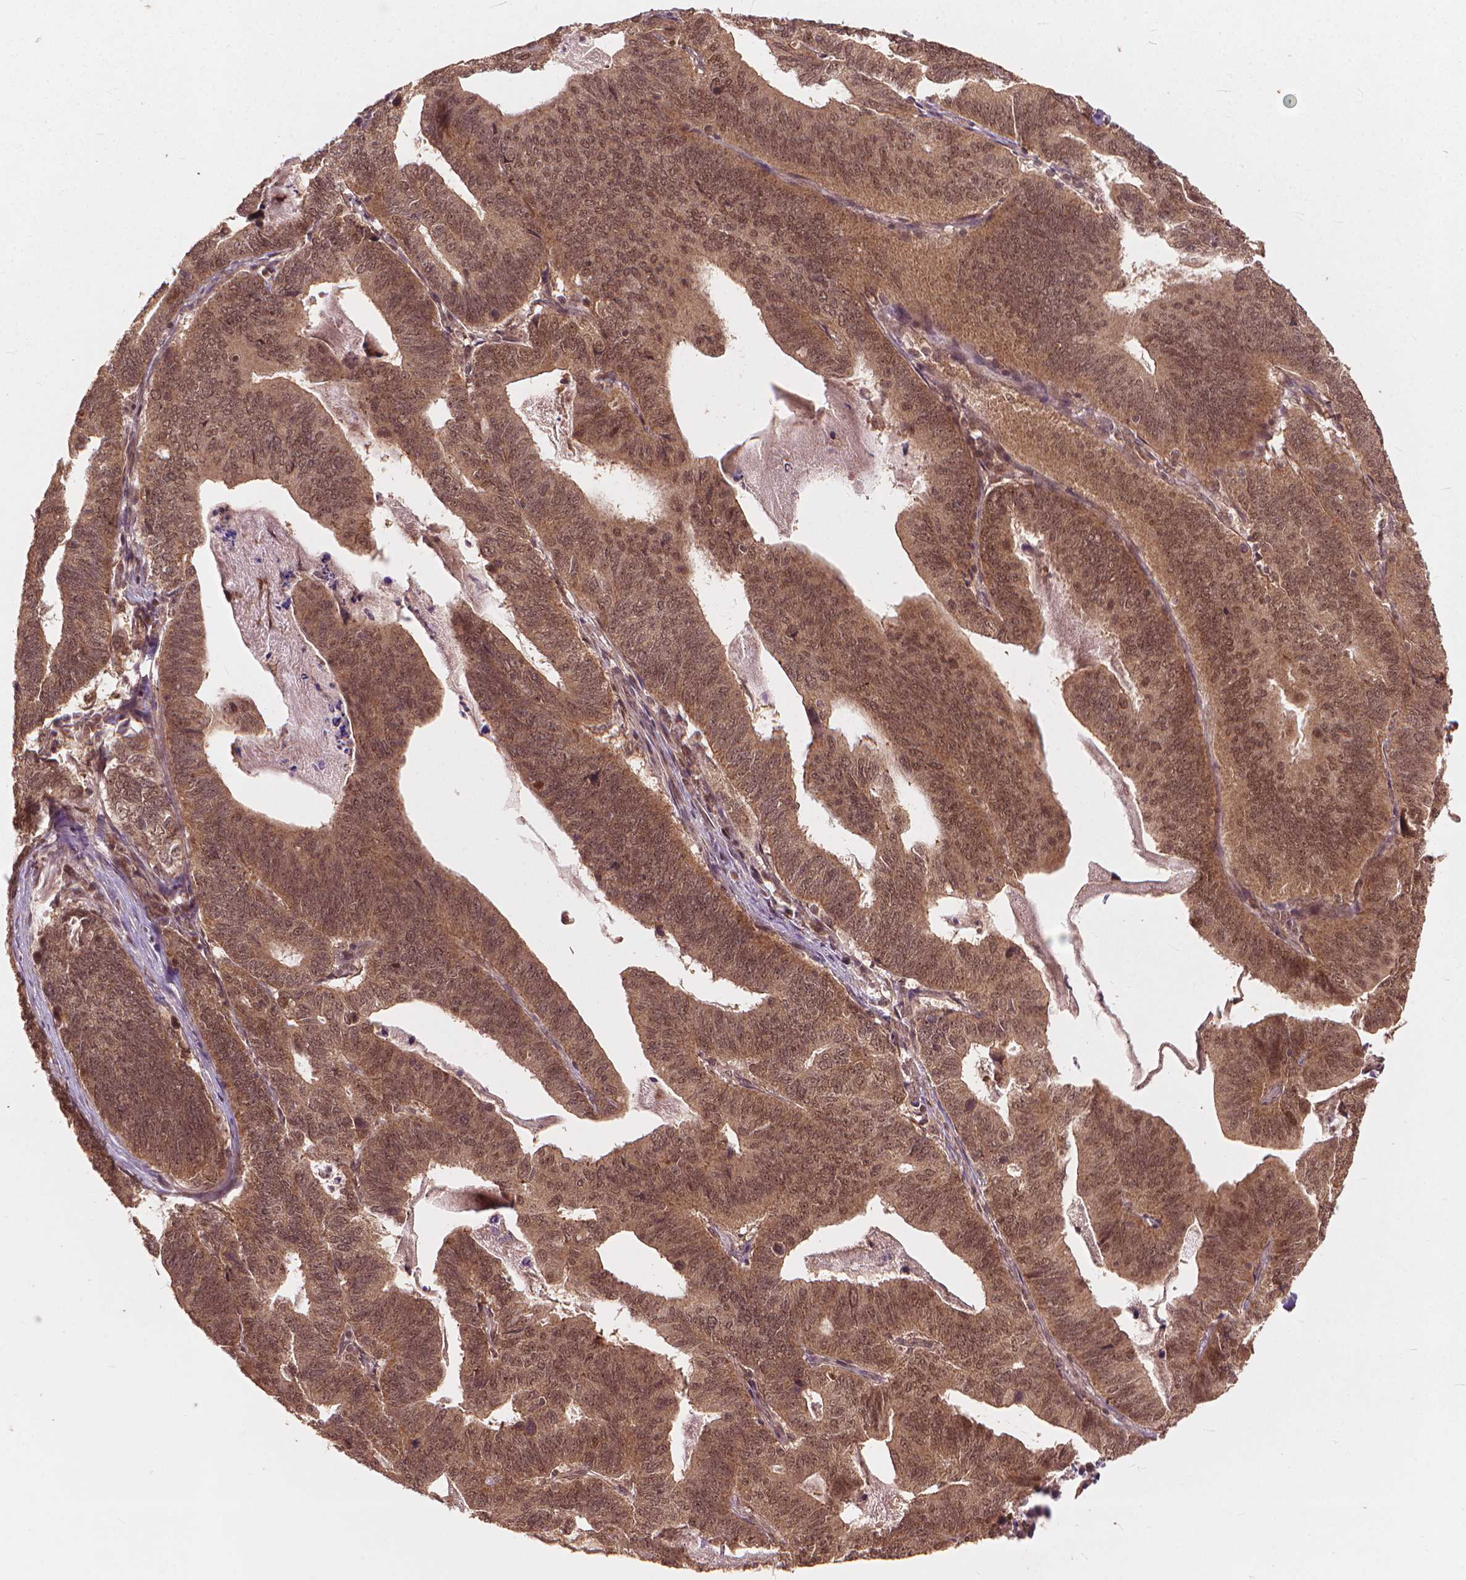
{"staining": {"intensity": "moderate", "quantity": ">75%", "location": "nuclear"}, "tissue": "stomach cancer", "cell_type": "Tumor cells", "image_type": "cancer", "snomed": [{"axis": "morphology", "description": "Adenocarcinoma, NOS"}, {"axis": "topography", "description": "Stomach, upper"}], "caption": "A histopathology image of human stomach cancer stained for a protein reveals moderate nuclear brown staining in tumor cells. (DAB (3,3'-diaminobenzidine) = brown stain, brightfield microscopy at high magnification).", "gene": "SSU72", "patient": {"sex": "female", "age": 67}}